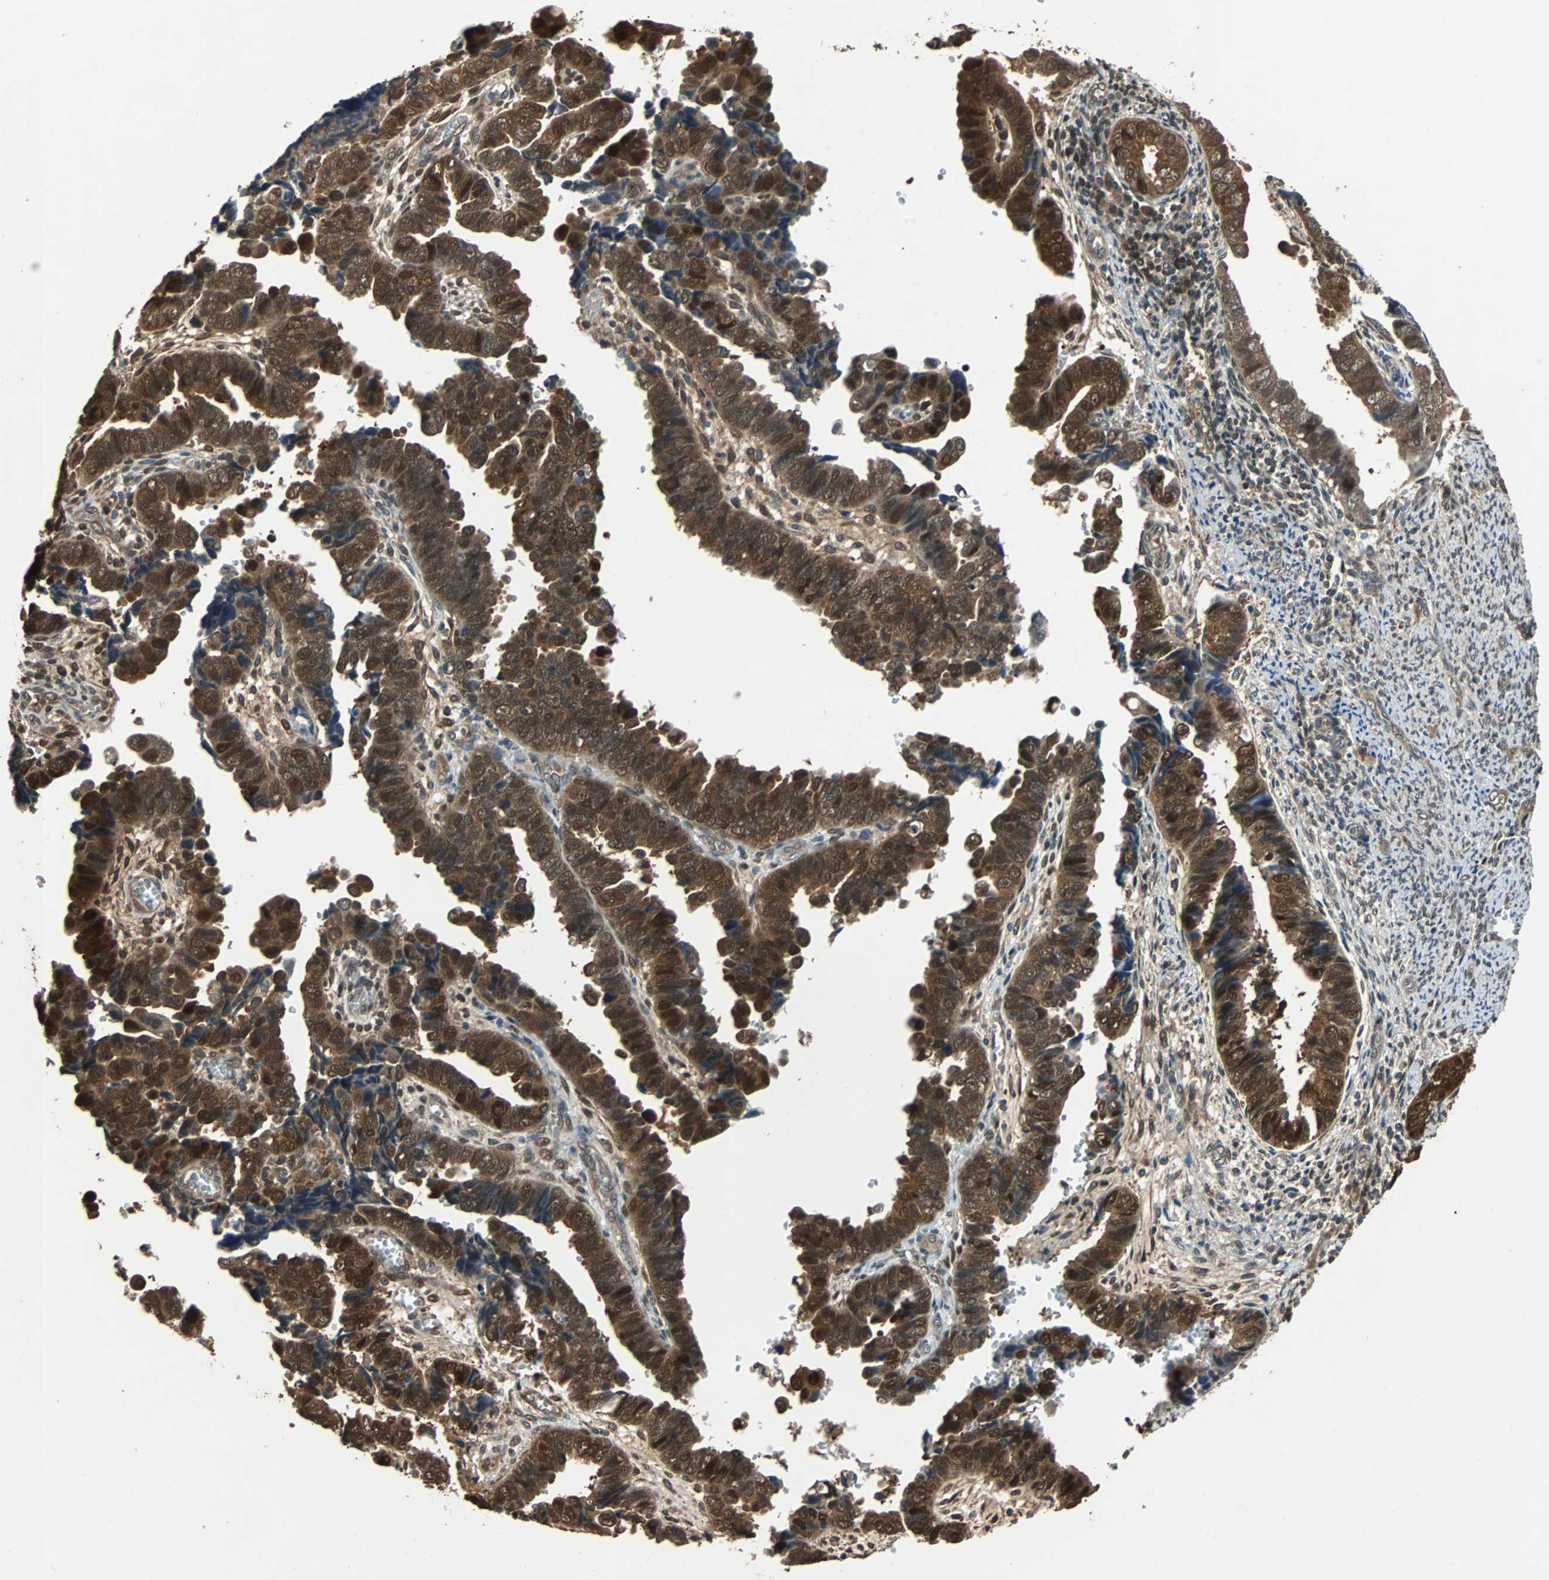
{"staining": {"intensity": "strong", "quantity": ">75%", "location": "cytoplasmic/membranous,nuclear"}, "tissue": "endometrial cancer", "cell_type": "Tumor cells", "image_type": "cancer", "snomed": [{"axis": "morphology", "description": "Adenocarcinoma, NOS"}, {"axis": "topography", "description": "Endometrium"}], "caption": "DAB immunohistochemical staining of human adenocarcinoma (endometrial) exhibits strong cytoplasmic/membranous and nuclear protein expression in about >75% of tumor cells. (DAB (3,3'-diaminobenzidine) = brown stain, brightfield microscopy at high magnification).", "gene": "PRDX6", "patient": {"sex": "female", "age": 75}}